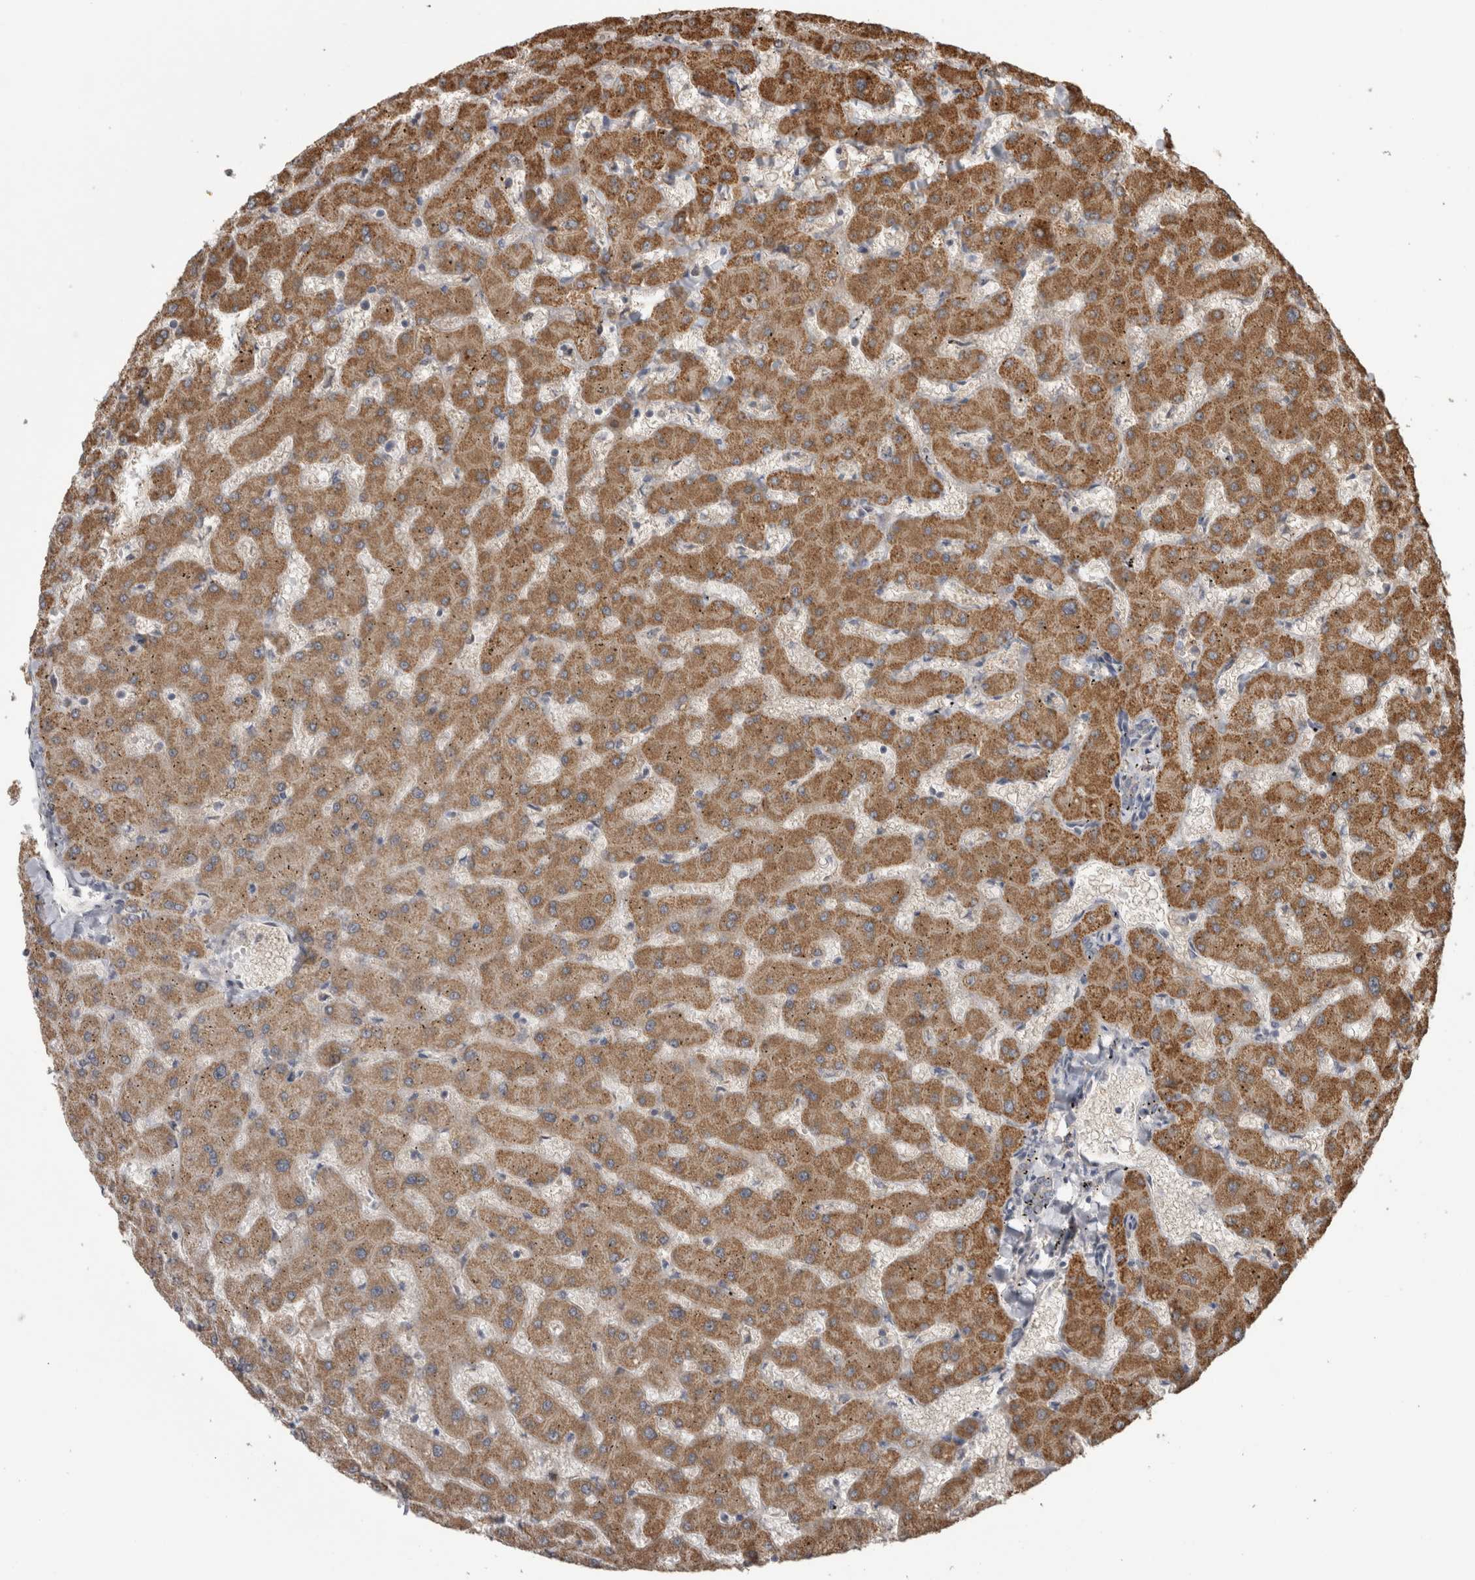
{"staining": {"intensity": "weak", "quantity": "<25%", "location": "cytoplasmic/membranous"}, "tissue": "liver", "cell_type": "Cholangiocytes", "image_type": "normal", "snomed": [{"axis": "morphology", "description": "Normal tissue, NOS"}, {"axis": "topography", "description": "Liver"}], "caption": "Immunohistochemical staining of unremarkable human liver reveals no significant staining in cholangiocytes. The staining was performed using DAB to visualize the protein expression in brown, while the nuclei were stained in blue with hematoxylin (Magnification: 20x).", "gene": "TBCE", "patient": {"sex": "female", "age": 63}}